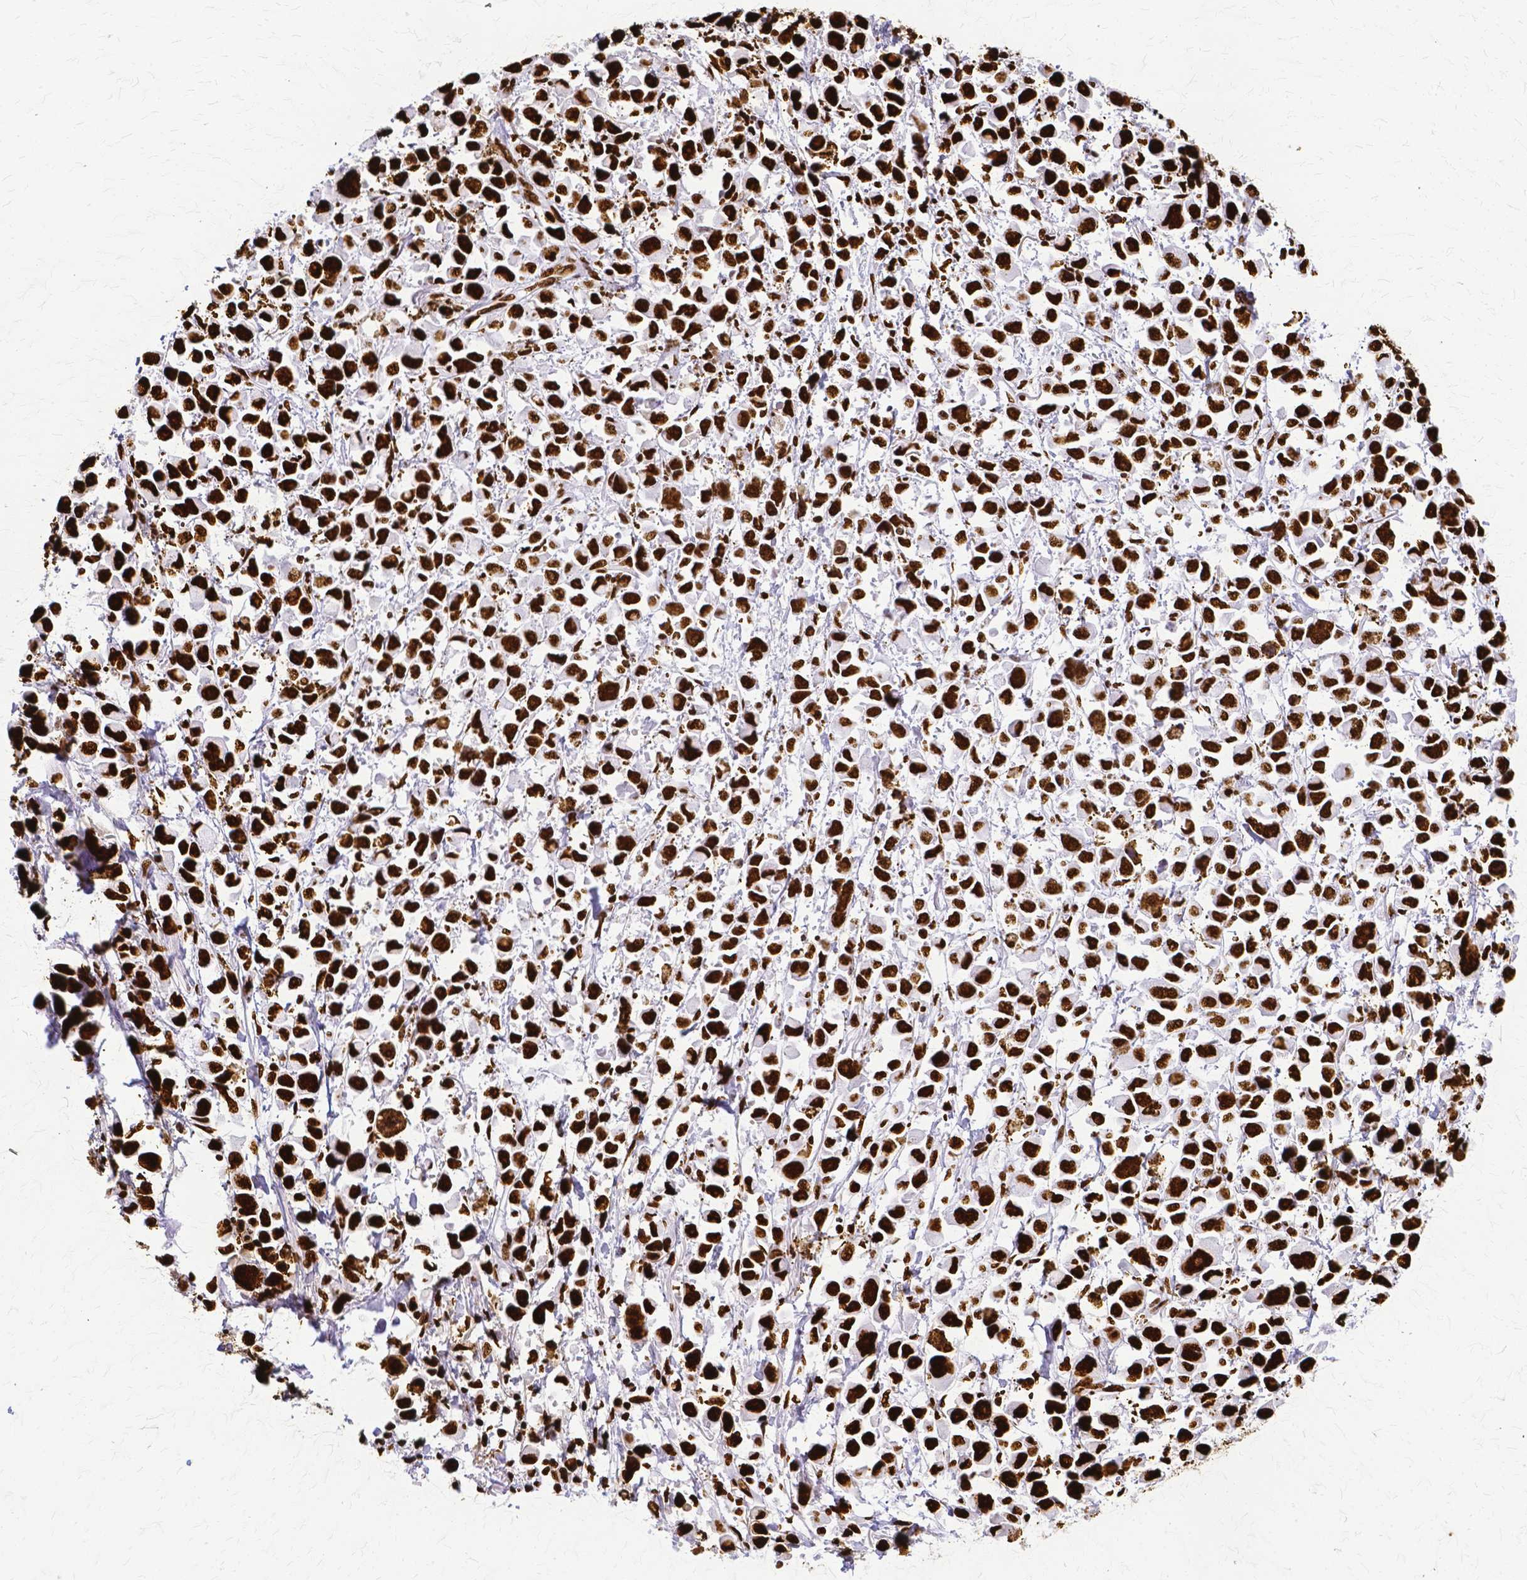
{"staining": {"intensity": "strong", "quantity": ">75%", "location": "nuclear"}, "tissue": "stomach cancer", "cell_type": "Tumor cells", "image_type": "cancer", "snomed": [{"axis": "morphology", "description": "Adenocarcinoma, NOS"}, {"axis": "topography", "description": "Stomach"}], "caption": "Stomach adenocarcinoma stained for a protein reveals strong nuclear positivity in tumor cells. The staining was performed using DAB, with brown indicating positive protein expression. Nuclei are stained blue with hematoxylin.", "gene": "SFPQ", "patient": {"sex": "female", "age": 81}}